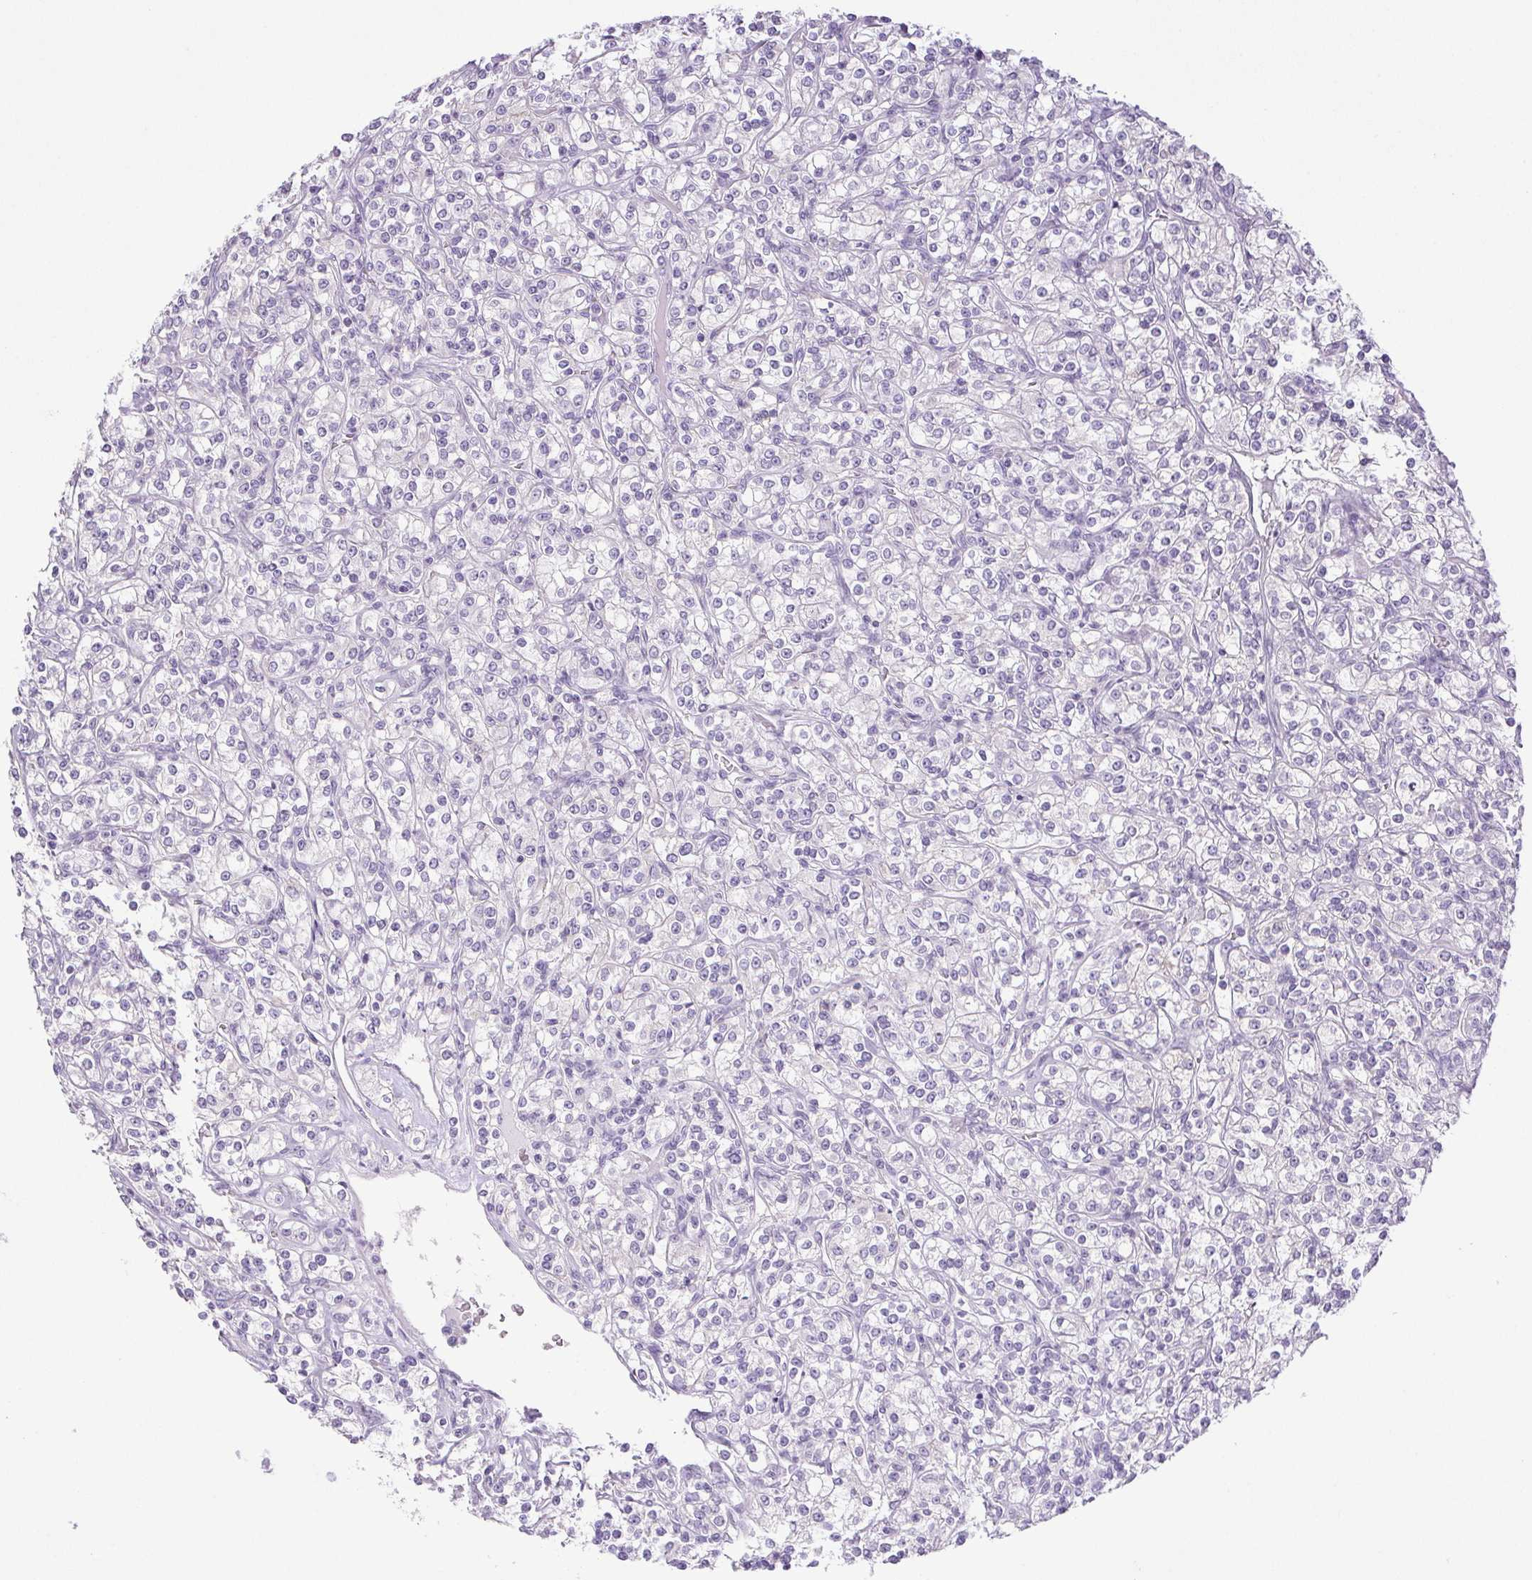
{"staining": {"intensity": "negative", "quantity": "none", "location": "none"}, "tissue": "renal cancer", "cell_type": "Tumor cells", "image_type": "cancer", "snomed": [{"axis": "morphology", "description": "Adenocarcinoma, NOS"}, {"axis": "topography", "description": "Kidney"}], "caption": "Renal cancer was stained to show a protein in brown. There is no significant staining in tumor cells. (Immunohistochemistry (ihc), brightfield microscopy, high magnification).", "gene": "HLA-G", "patient": {"sex": "male", "age": 77}}